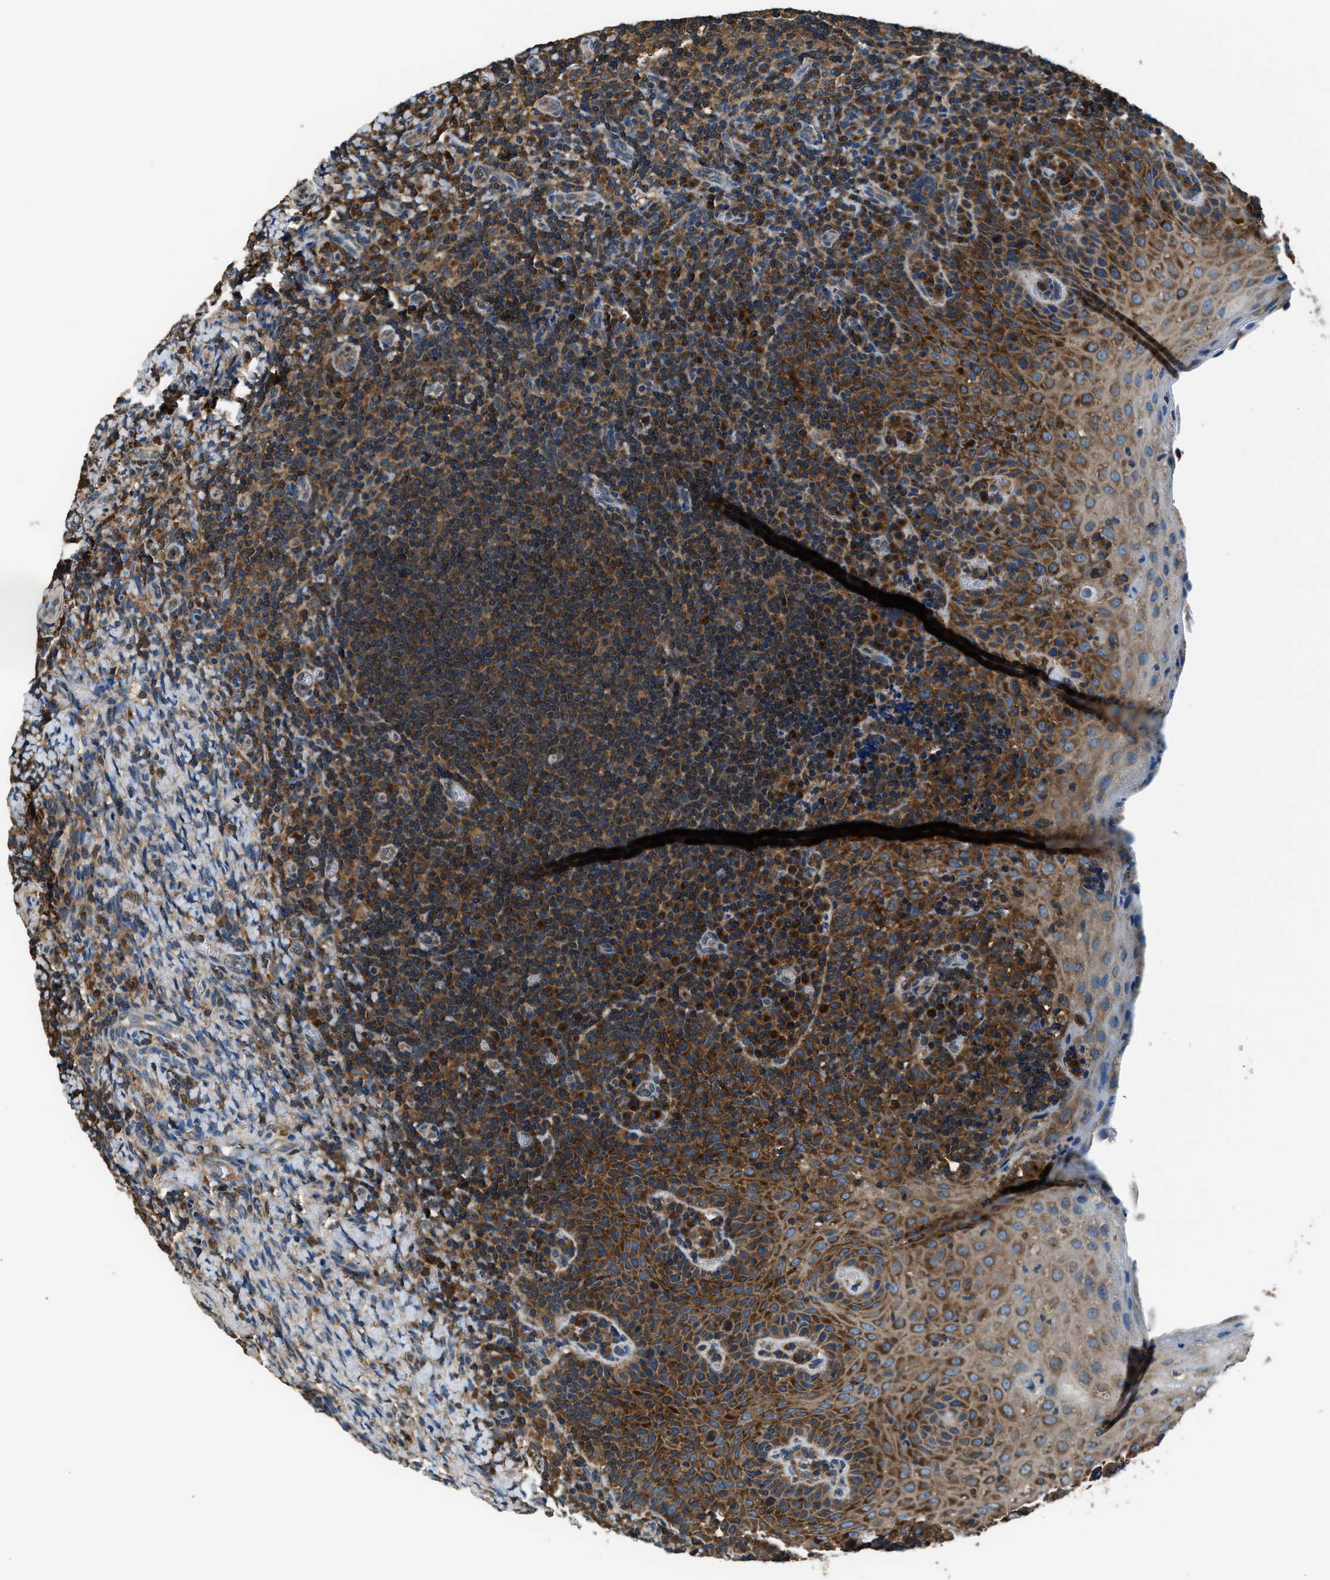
{"staining": {"intensity": "strong", "quantity": ">75%", "location": "cytoplasmic/membranous"}, "tissue": "tonsil", "cell_type": "Germinal center cells", "image_type": "normal", "snomed": [{"axis": "morphology", "description": "Normal tissue, NOS"}, {"axis": "topography", "description": "Tonsil"}], "caption": "IHC image of benign tonsil: human tonsil stained using IHC displays high levels of strong protein expression localized specifically in the cytoplasmic/membranous of germinal center cells, appearing as a cytoplasmic/membranous brown color.", "gene": "ARFGAP2", "patient": {"sex": "male", "age": 37}}